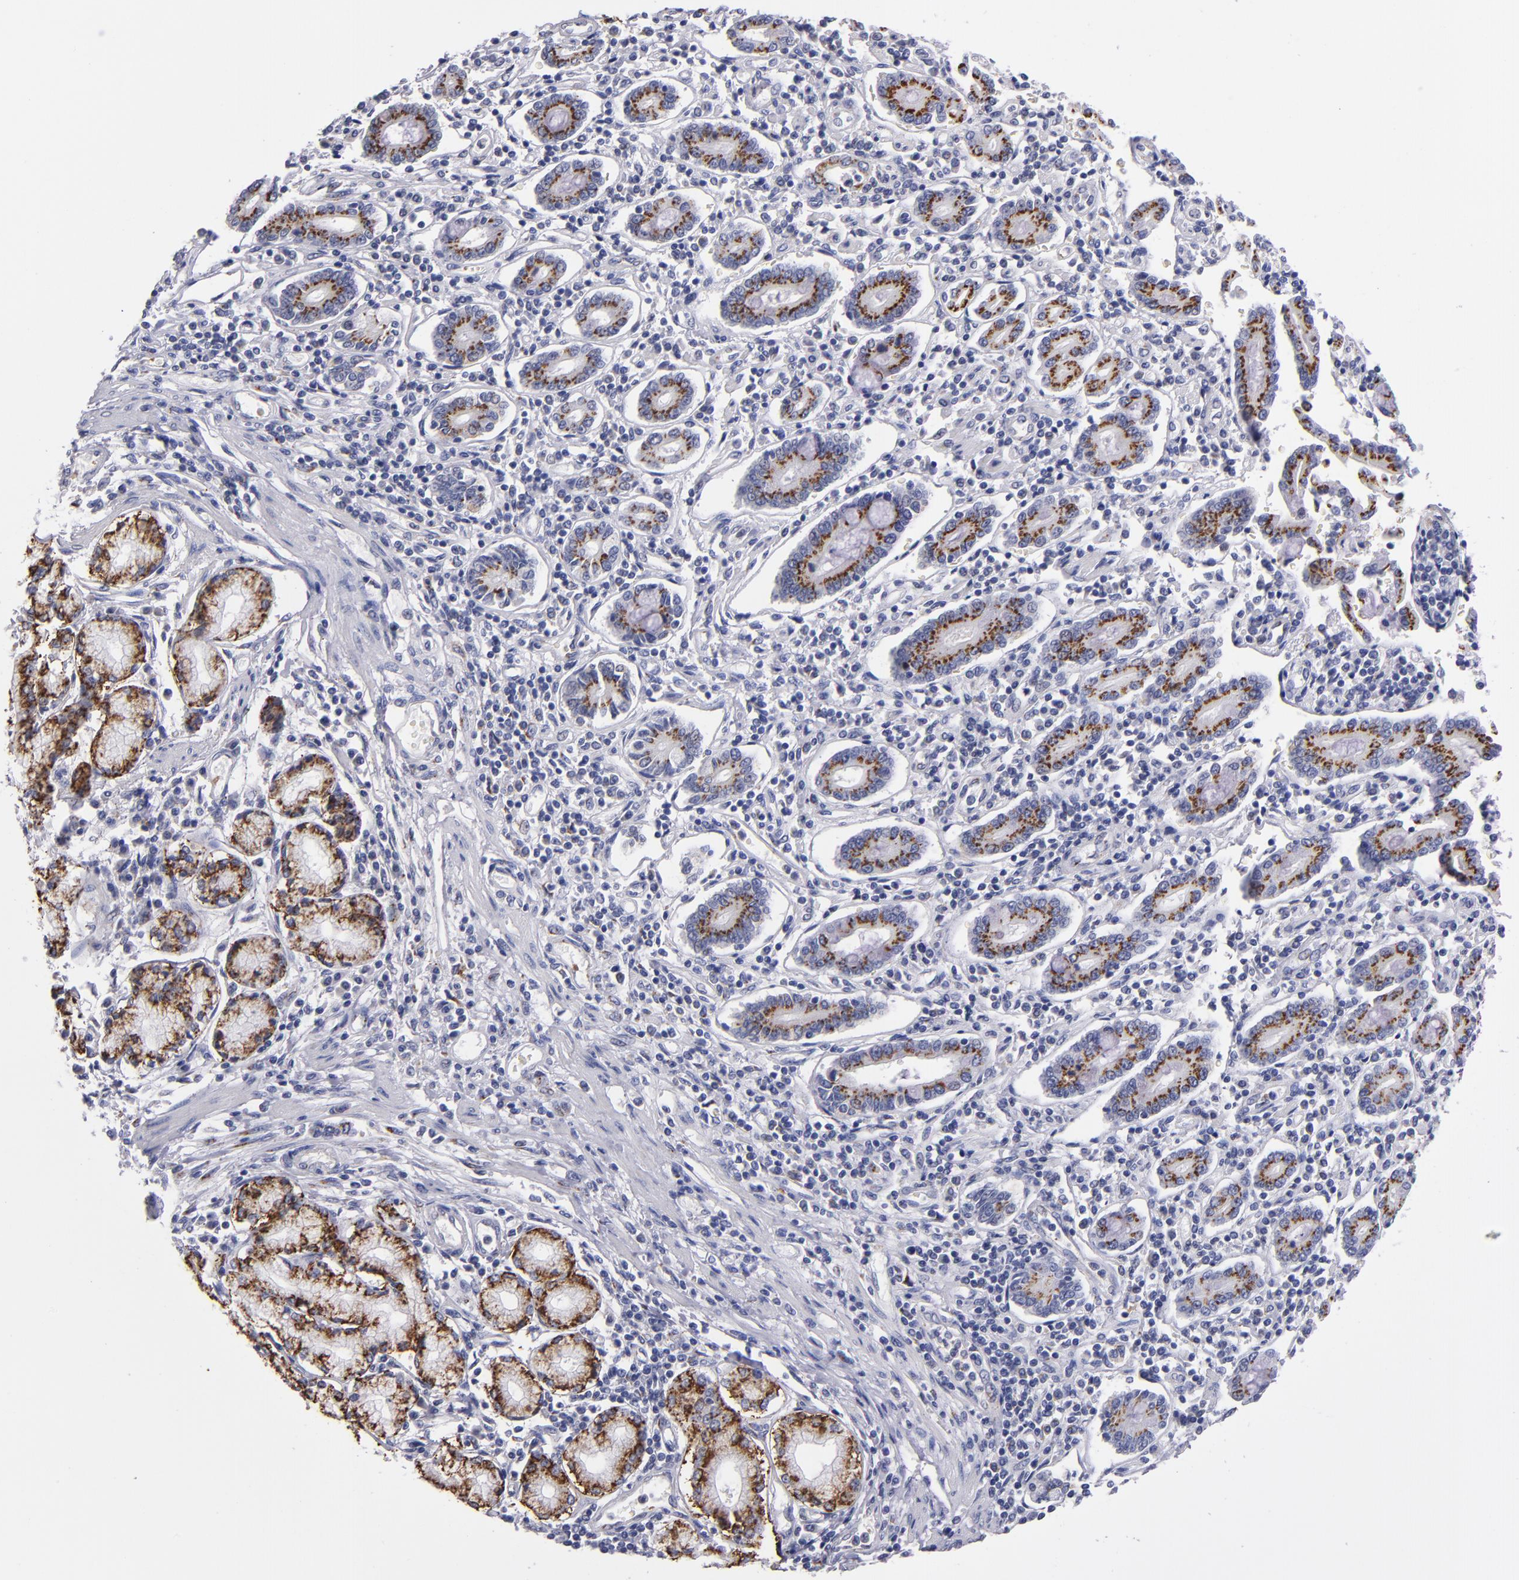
{"staining": {"intensity": "strong", "quantity": "25%-75%", "location": "cytoplasmic/membranous"}, "tissue": "pancreatic cancer", "cell_type": "Tumor cells", "image_type": "cancer", "snomed": [{"axis": "morphology", "description": "Adenocarcinoma, NOS"}, {"axis": "topography", "description": "Pancreas"}], "caption": "Immunohistochemical staining of pancreatic cancer (adenocarcinoma) shows high levels of strong cytoplasmic/membranous positivity in about 25%-75% of tumor cells.", "gene": "RAB41", "patient": {"sex": "female", "age": 57}}